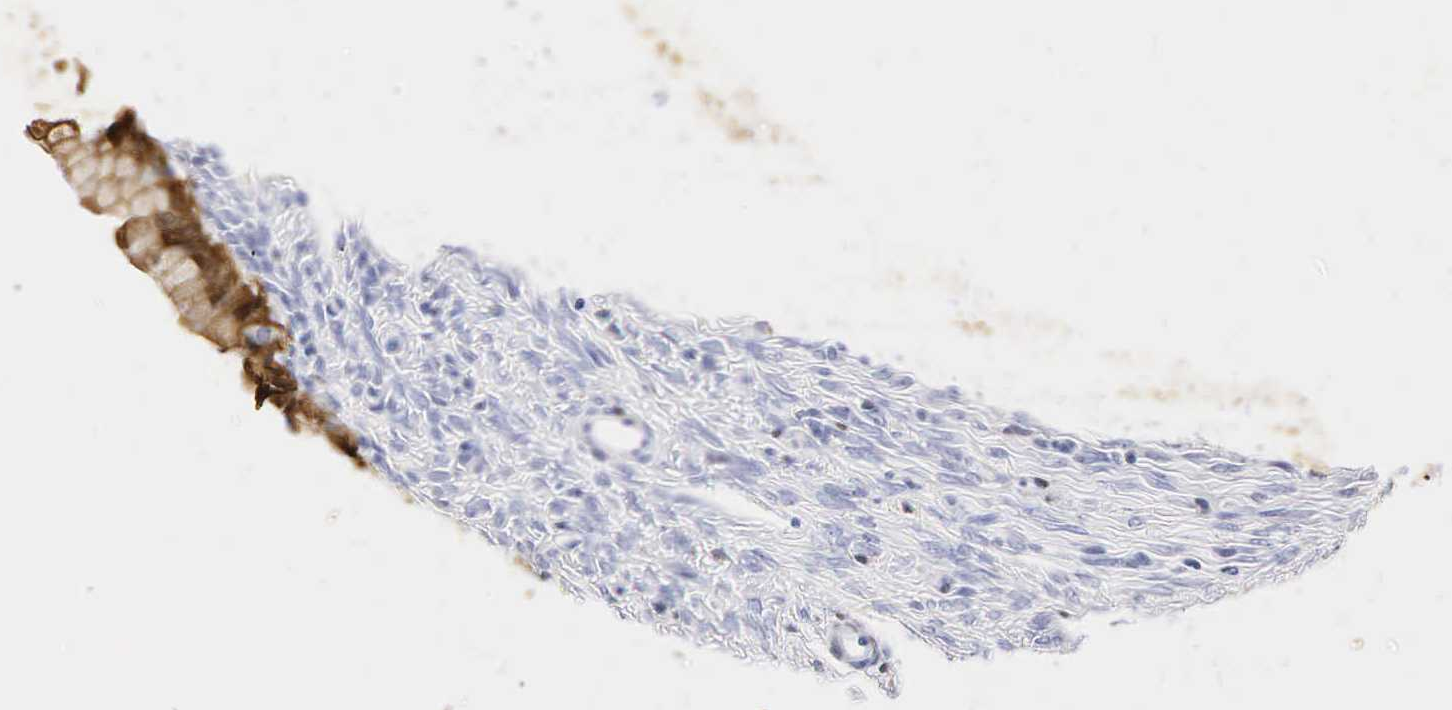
{"staining": {"intensity": "moderate", "quantity": ">75%", "location": "cytoplasmic/membranous"}, "tissue": "ovarian cancer", "cell_type": "Tumor cells", "image_type": "cancer", "snomed": [{"axis": "morphology", "description": "Cystadenocarcinoma, mucinous, NOS"}, {"axis": "topography", "description": "Ovary"}], "caption": "This is an image of immunohistochemistry staining of ovarian cancer, which shows moderate staining in the cytoplasmic/membranous of tumor cells.", "gene": "LYZ", "patient": {"sex": "female", "age": 25}}